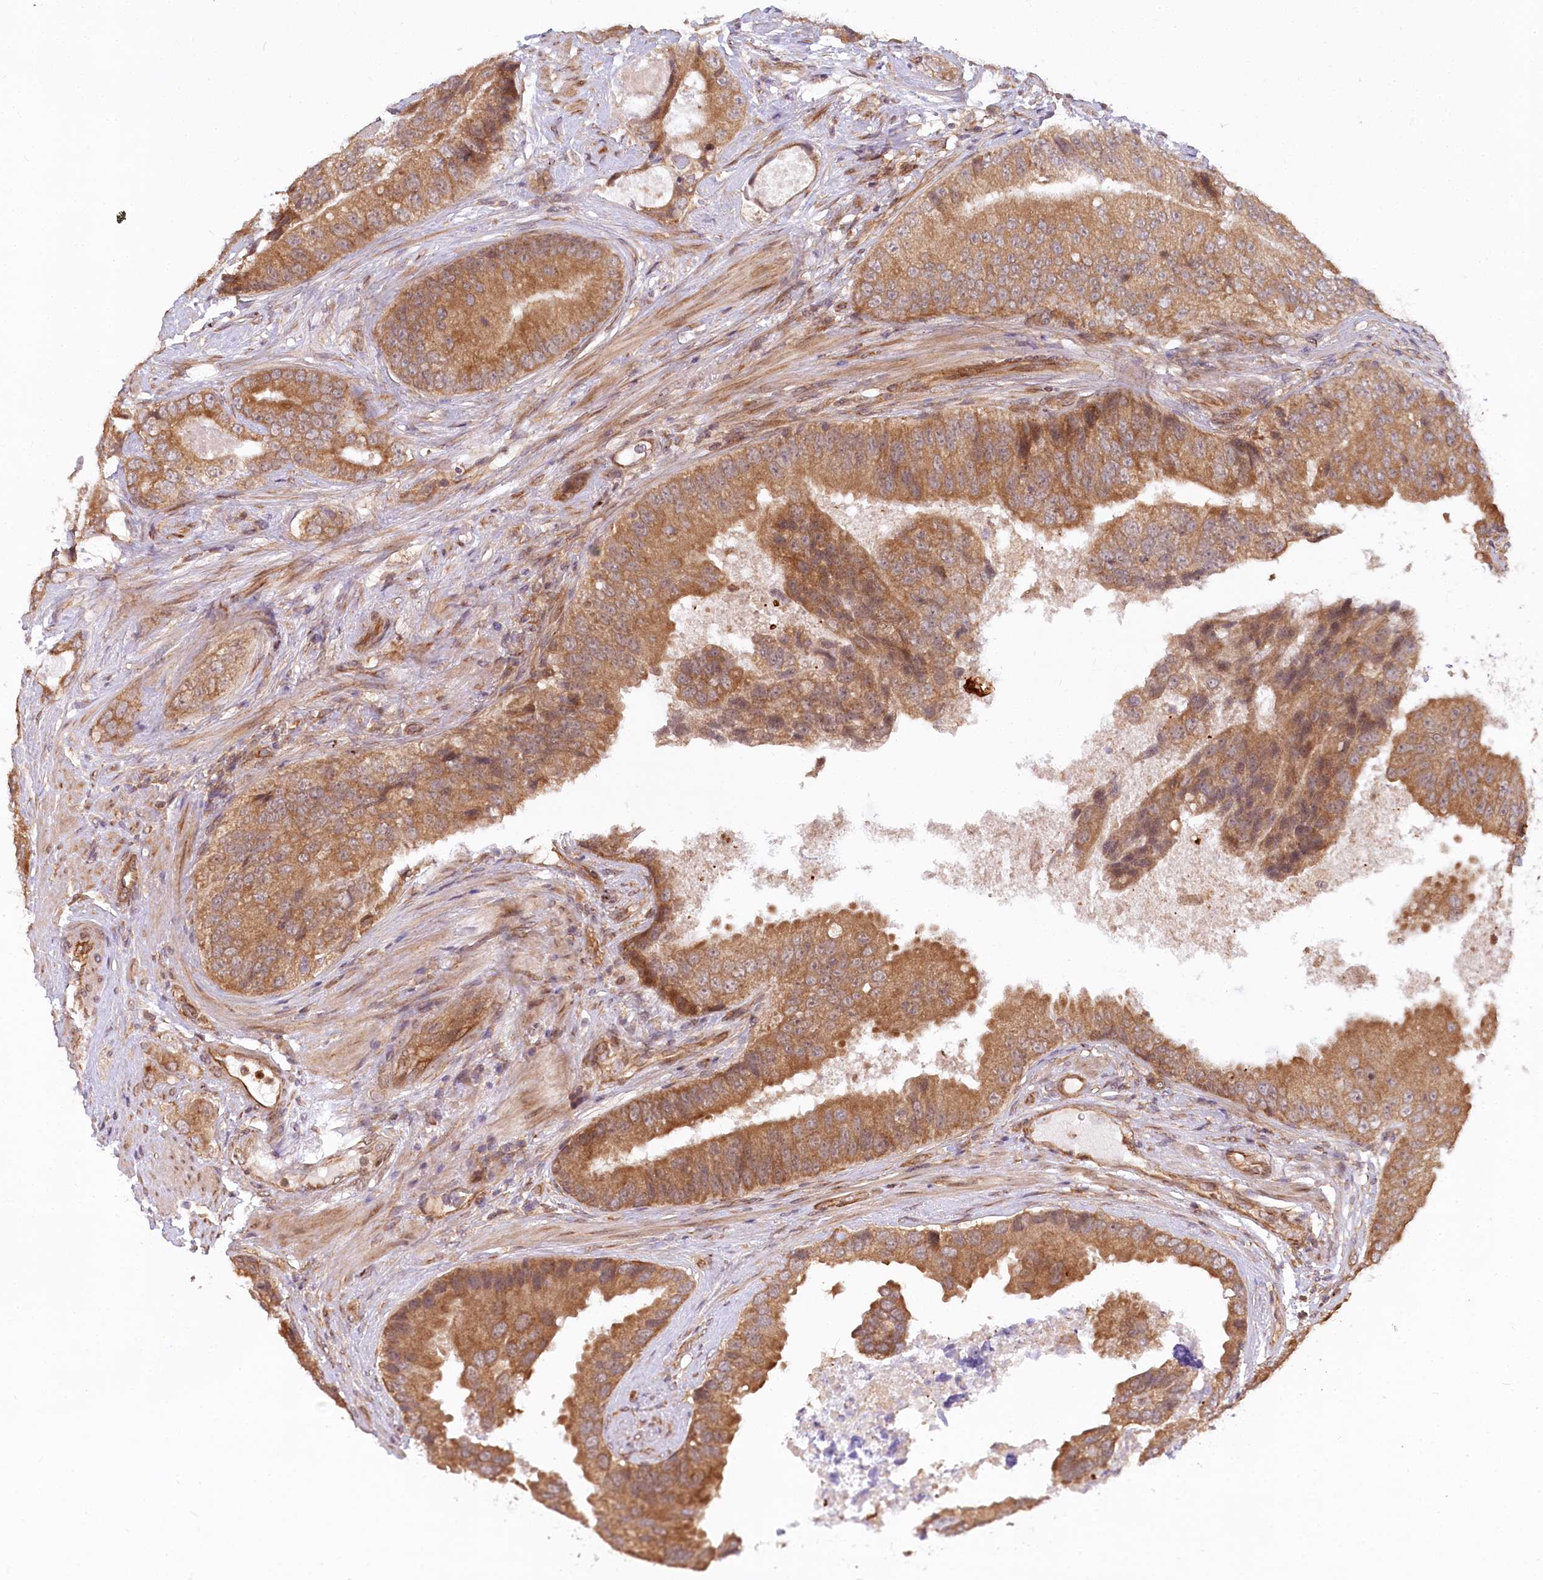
{"staining": {"intensity": "moderate", "quantity": ">75%", "location": "cytoplasmic/membranous"}, "tissue": "prostate cancer", "cell_type": "Tumor cells", "image_type": "cancer", "snomed": [{"axis": "morphology", "description": "Adenocarcinoma, High grade"}, {"axis": "topography", "description": "Prostate"}], "caption": "A medium amount of moderate cytoplasmic/membranous staining is appreciated in about >75% of tumor cells in prostate cancer (adenocarcinoma (high-grade)) tissue. (DAB (3,3'-diaminobenzidine) = brown stain, brightfield microscopy at high magnification).", "gene": "CEP70", "patient": {"sex": "male", "age": 70}}